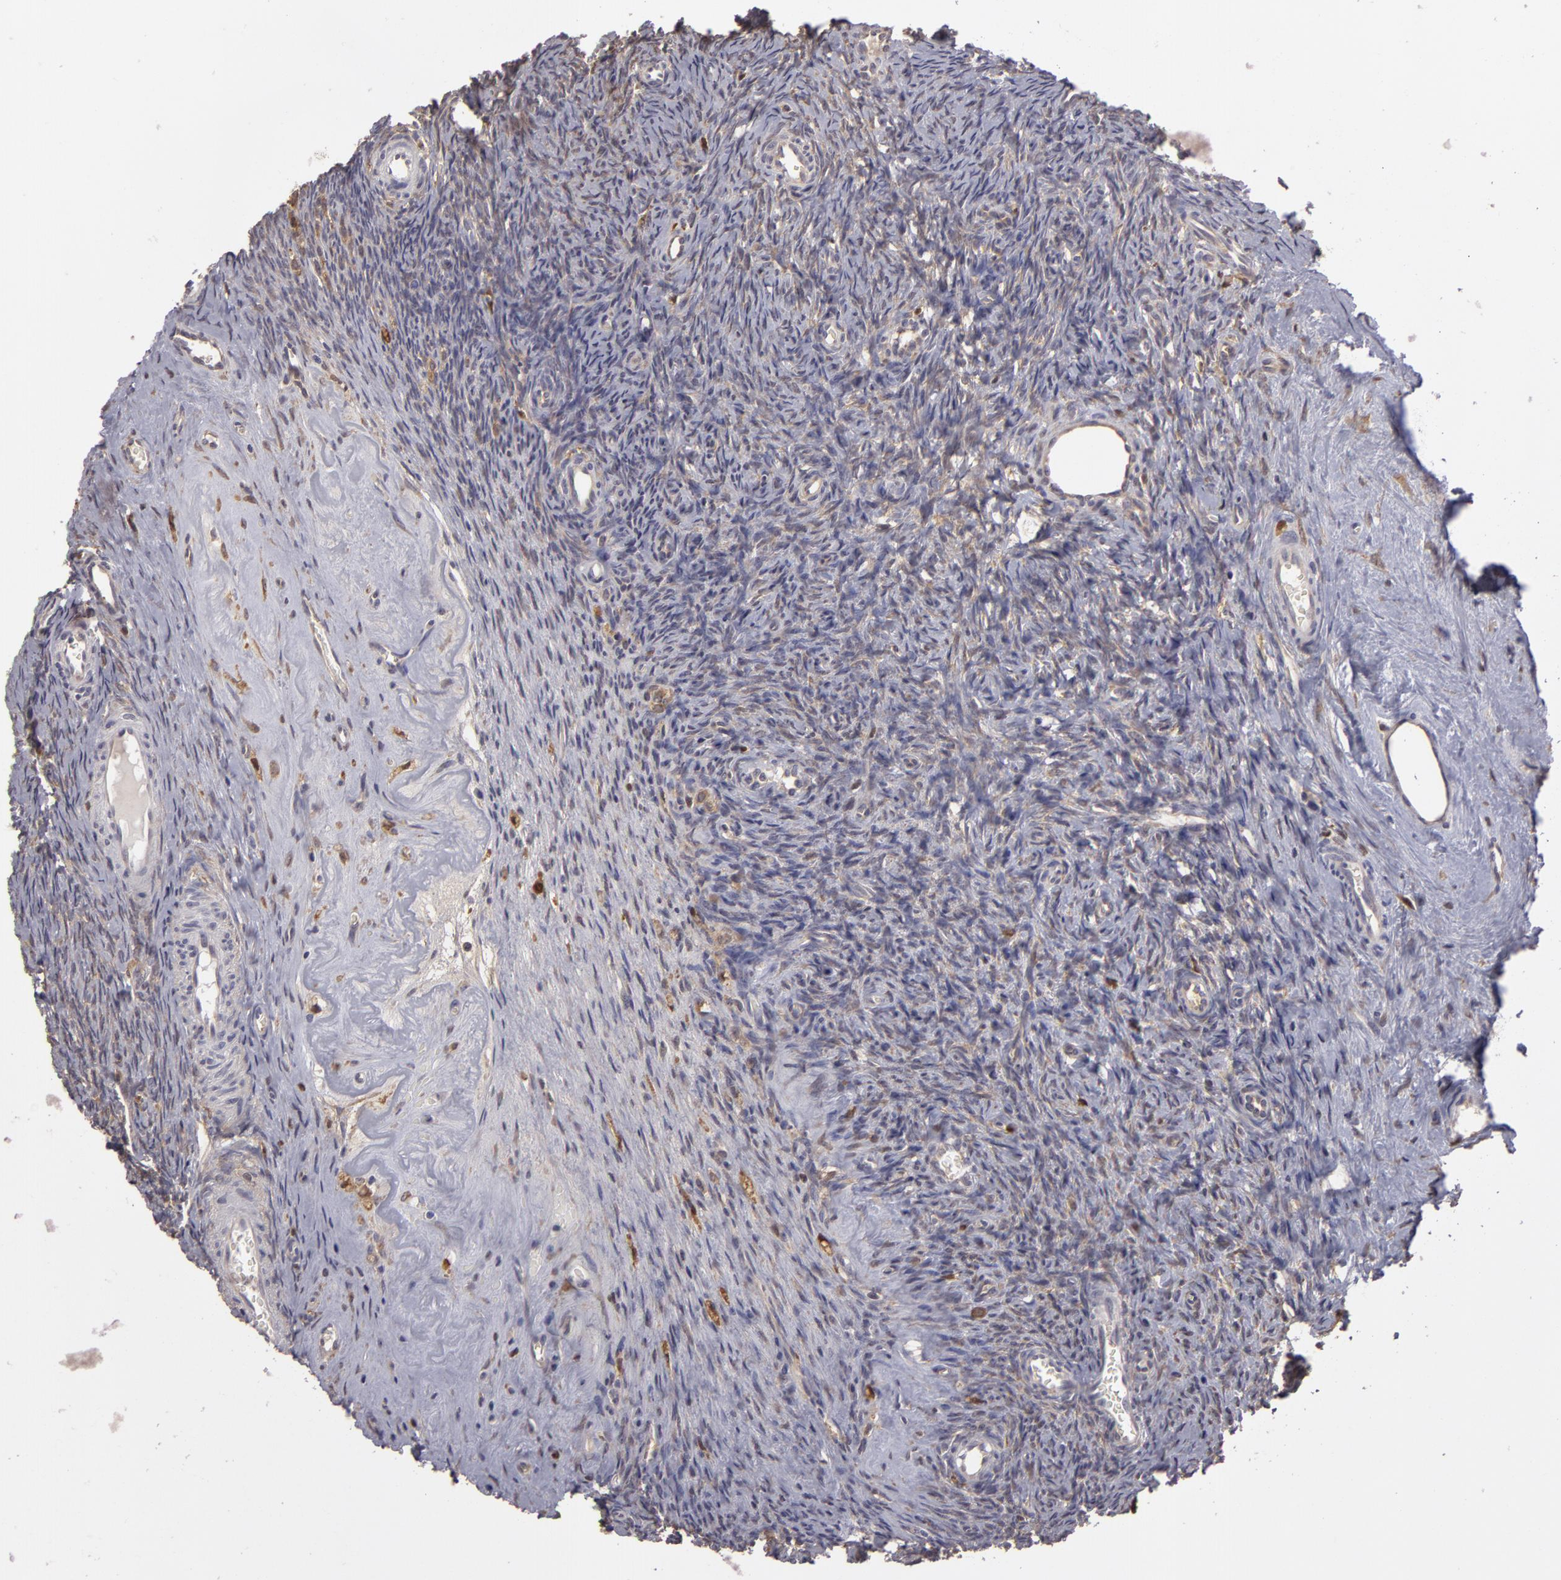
{"staining": {"intensity": "negative", "quantity": "none", "location": "none"}, "tissue": "ovary", "cell_type": "Ovarian stroma cells", "image_type": "normal", "snomed": [{"axis": "morphology", "description": "Normal tissue, NOS"}, {"axis": "topography", "description": "Ovary"}], "caption": "This is a image of immunohistochemistry staining of benign ovary, which shows no expression in ovarian stroma cells. Nuclei are stained in blue.", "gene": "GNPDA1", "patient": {"sex": "female", "age": 32}}